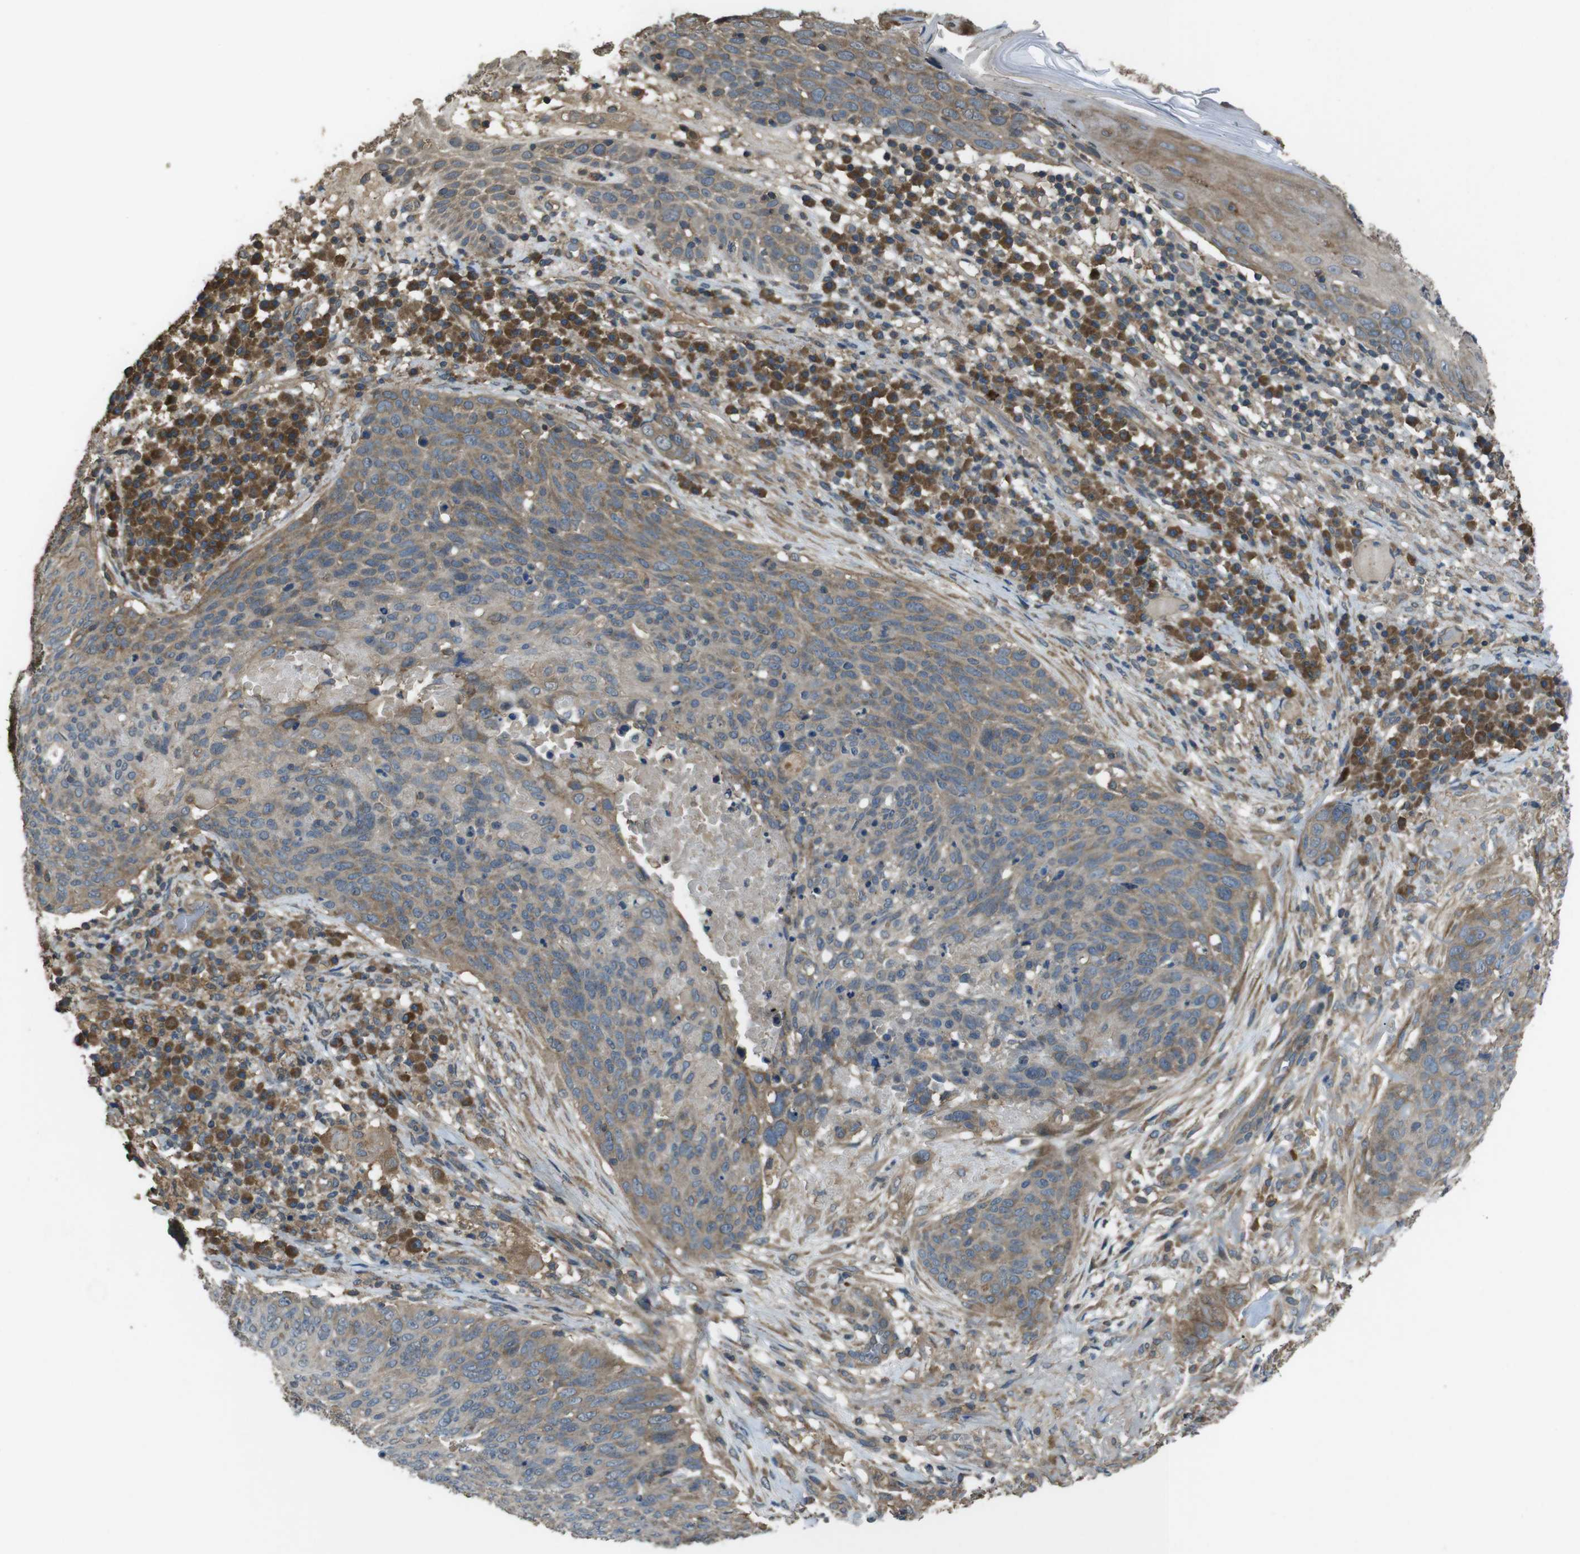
{"staining": {"intensity": "moderate", "quantity": "25%-75%", "location": "cytoplasmic/membranous"}, "tissue": "skin cancer", "cell_type": "Tumor cells", "image_type": "cancer", "snomed": [{"axis": "morphology", "description": "Squamous cell carcinoma in situ, NOS"}, {"axis": "morphology", "description": "Squamous cell carcinoma, NOS"}, {"axis": "topography", "description": "Skin"}], "caption": "Skin squamous cell carcinoma was stained to show a protein in brown. There is medium levels of moderate cytoplasmic/membranous positivity in approximately 25%-75% of tumor cells.", "gene": "FUT2", "patient": {"sex": "male", "age": 93}}